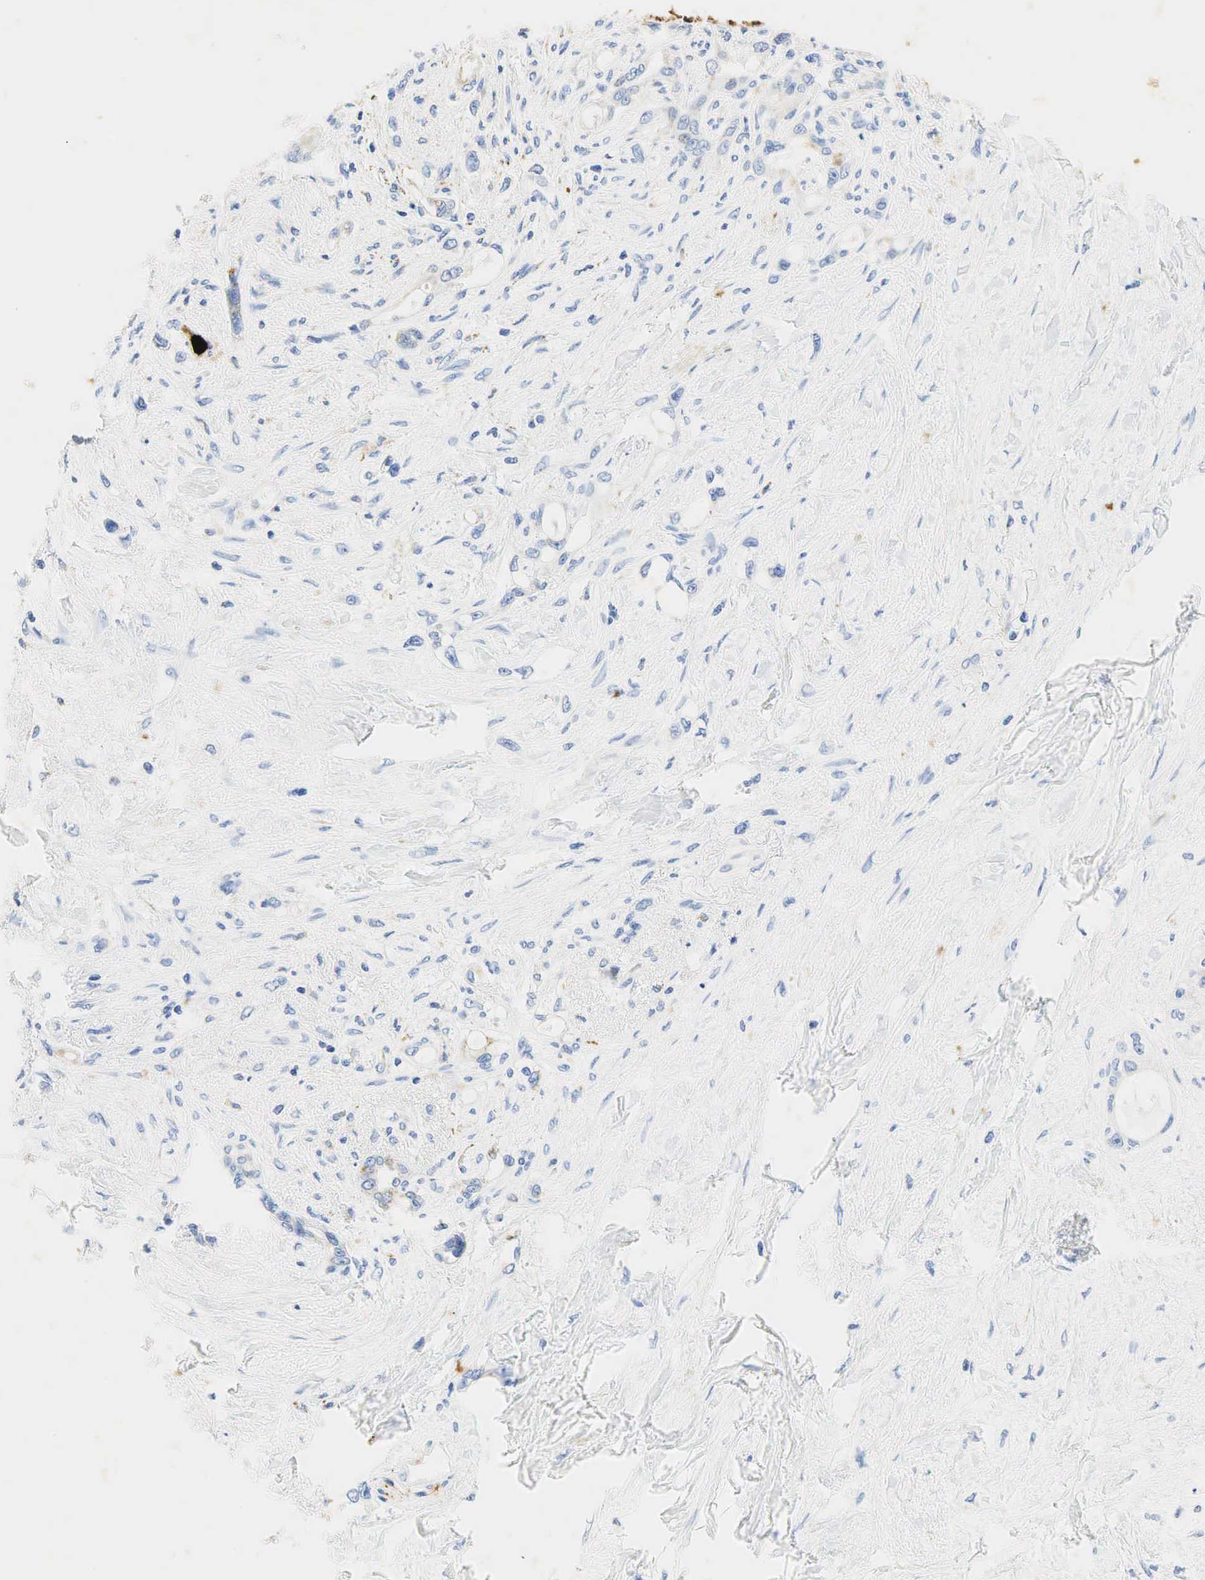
{"staining": {"intensity": "moderate", "quantity": "<25%", "location": "cytoplasmic/membranous"}, "tissue": "pancreatic cancer", "cell_type": "Tumor cells", "image_type": "cancer", "snomed": [{"axis": "morphology", "description": "Adenocarcinoma, NOS"}, {"axis": "topography", "description": "Pancreas"}], "caption": "Protein analysis of pancreatic cancer tissue reveals moderate cytoplasmic/membranous expression in approximately <25% of tumor cells.", "gene": "SYP", "patient": {"sex": "female", "age": 70}}